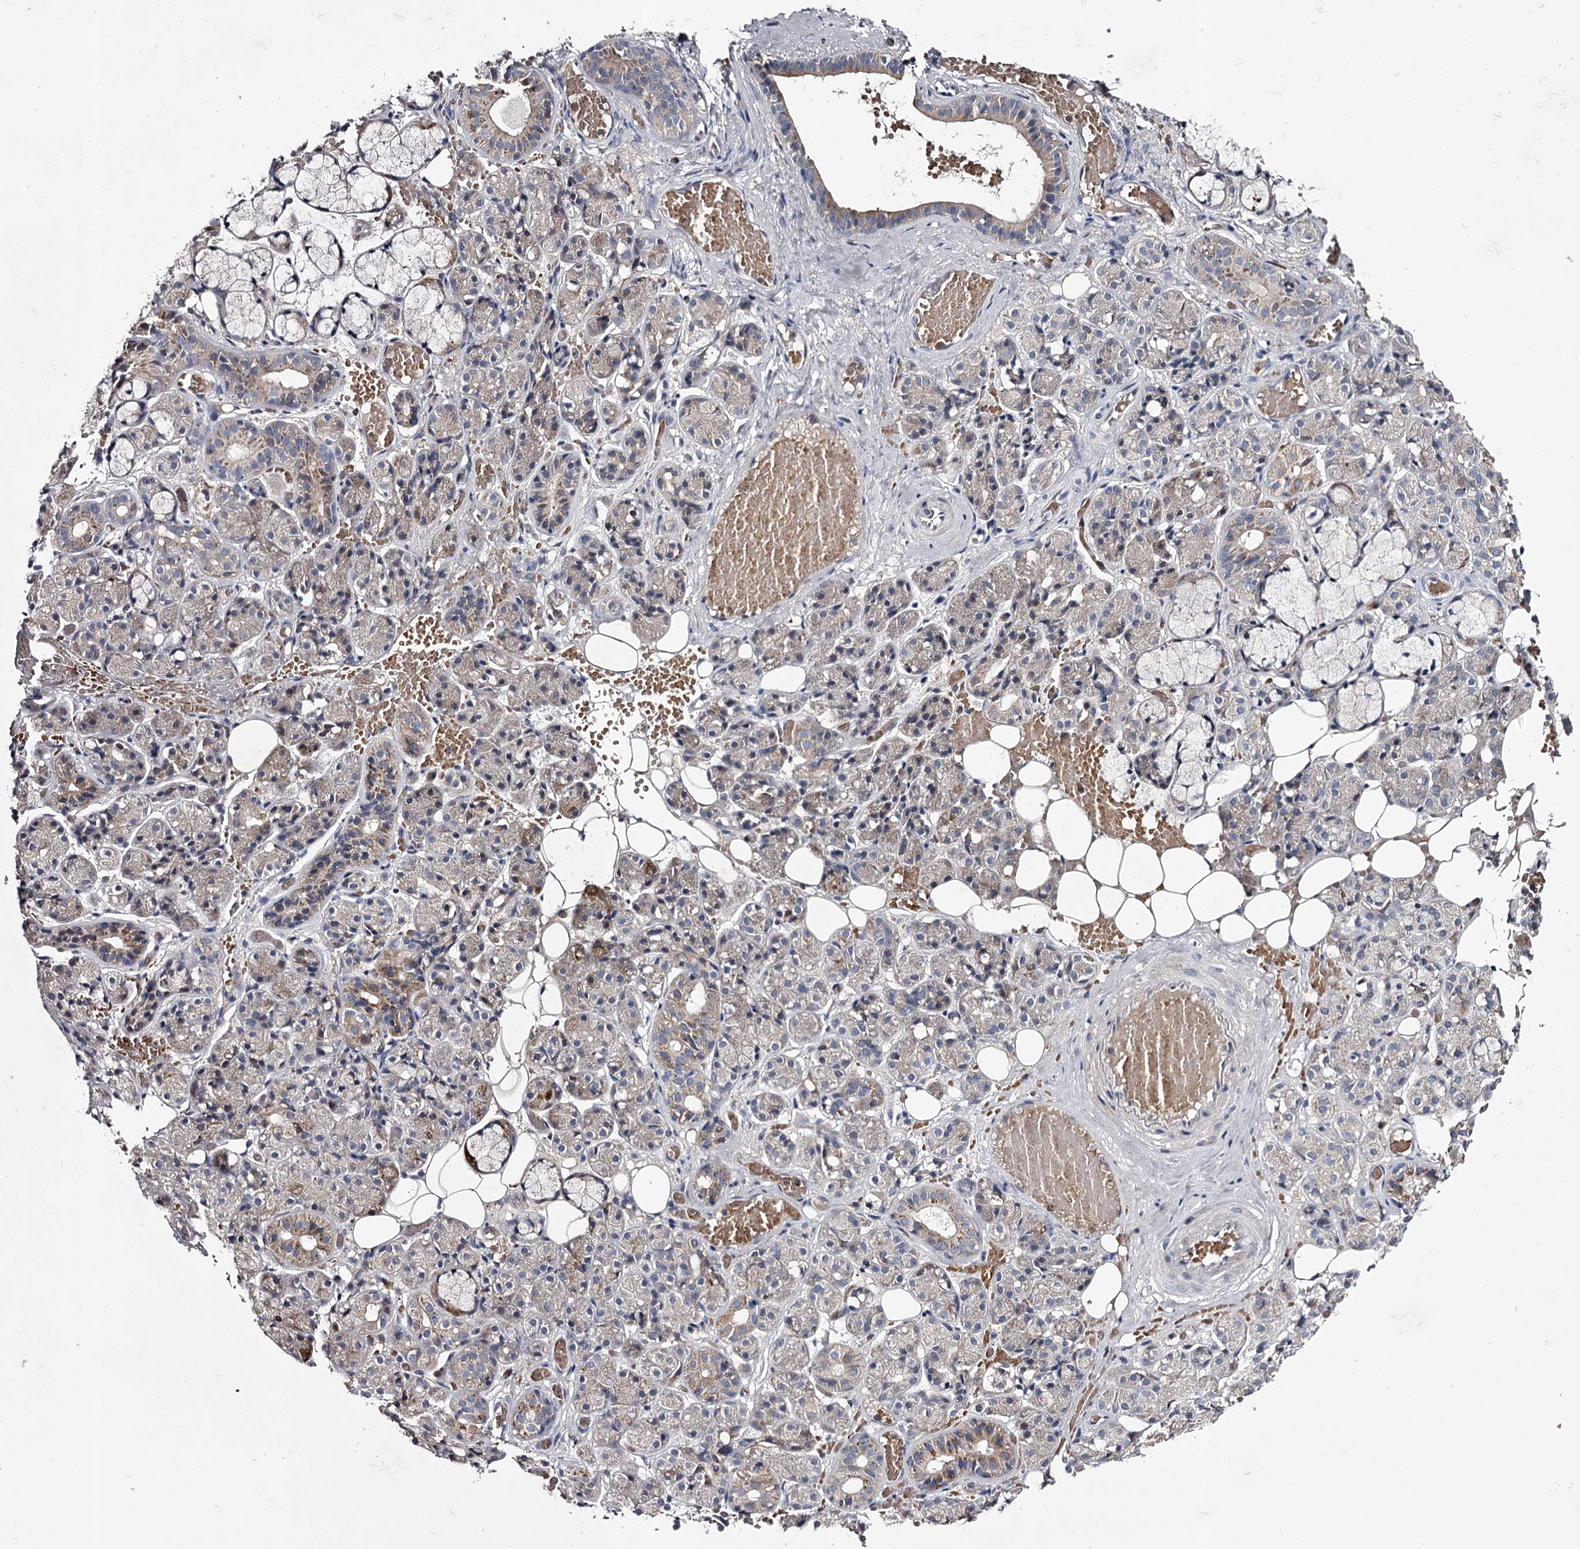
{"staining": {"intensity": "weak", "quantity": "<25%", "location": "cytoplasmic/membranous"}, "tissue": "salivary gland", "cell_type": "Glandular cells", "image_type": "normal", "snomed": [{"axis": "morphology", "description": "Normal tissue, NOS"}, {"axis": "topography", "description": "Salivary gland"}], "caption": "DAB immunohistochemical staining of normal human salivary gland reveals no significant expression in glandular cells.", "gene": "RASSF6", "patient": {"sex": "male", "age": 63}}